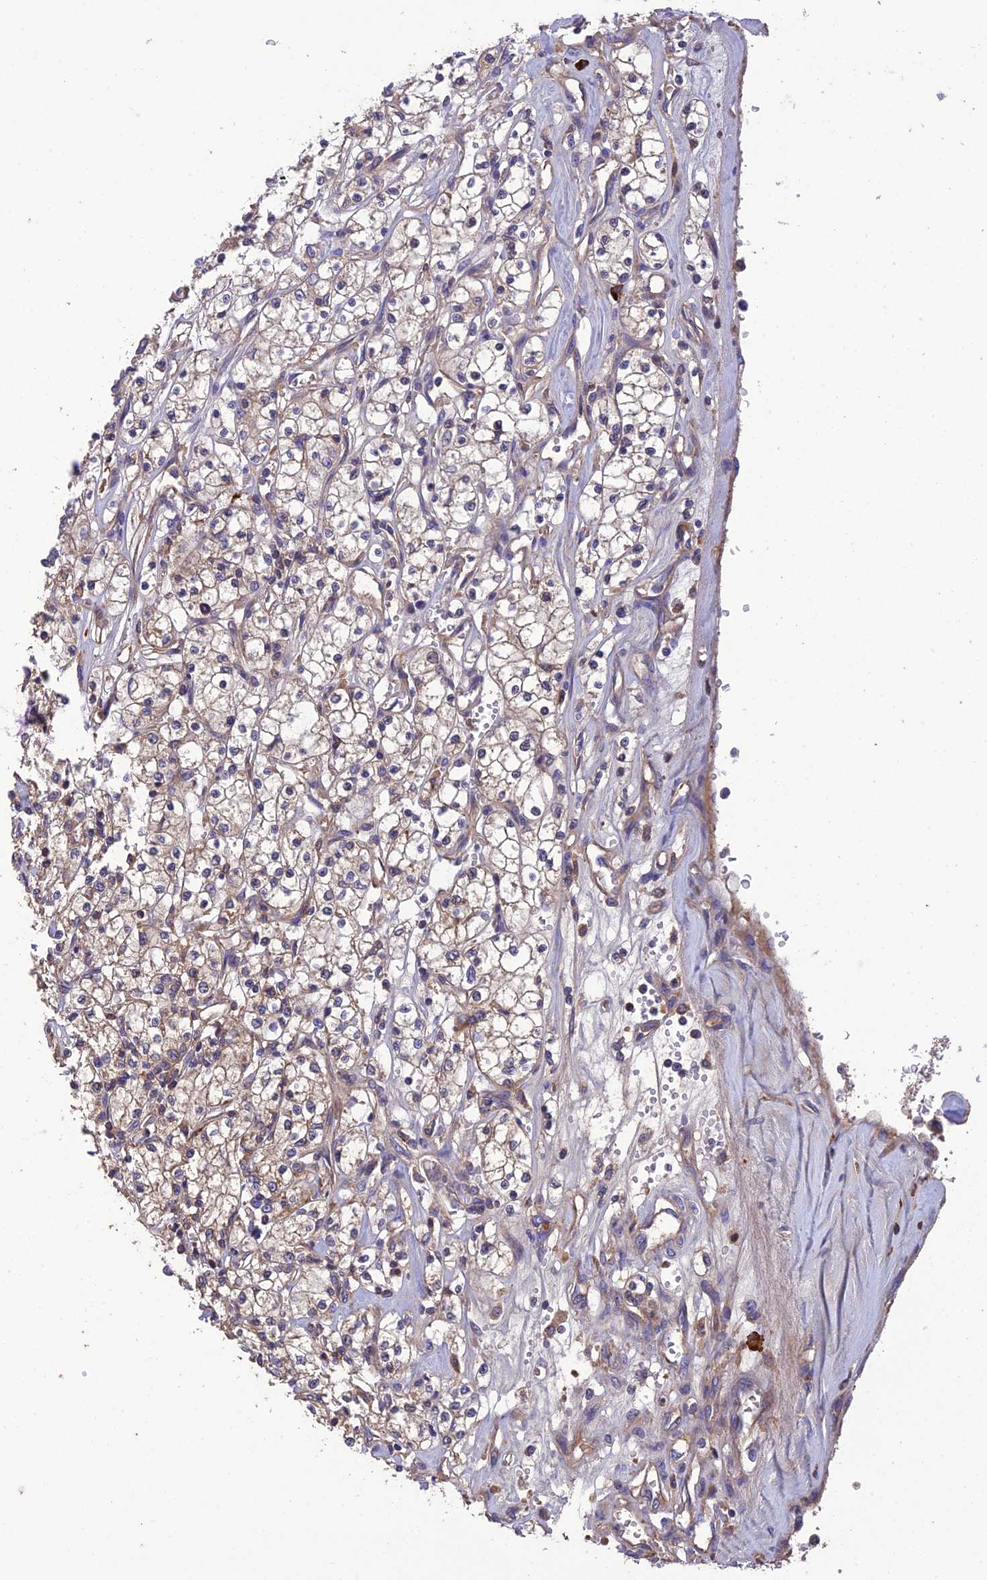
{"staining": {"intensity": "weak", "quantity": ">75%", "location": "cytoplasmic/membranous"}, "tissue": "renal cancer", "cell_type": "Tumor cells", "image_type": "cancer", "snomed": [{"axis": "morphology", "description": "Adenocarcinoma, NOS"}, {"axis": "topography", "description": "Kidney"}], "caption": "Approximately >75% of tumor cells in human renal cancer (adenocarcinoma) show weak cytoplasmic/membranous protein positivity as visualized by brown immunohistochemical staining.", "gene": "MIOS", "patient": {"sex": "female", "age": 59}}